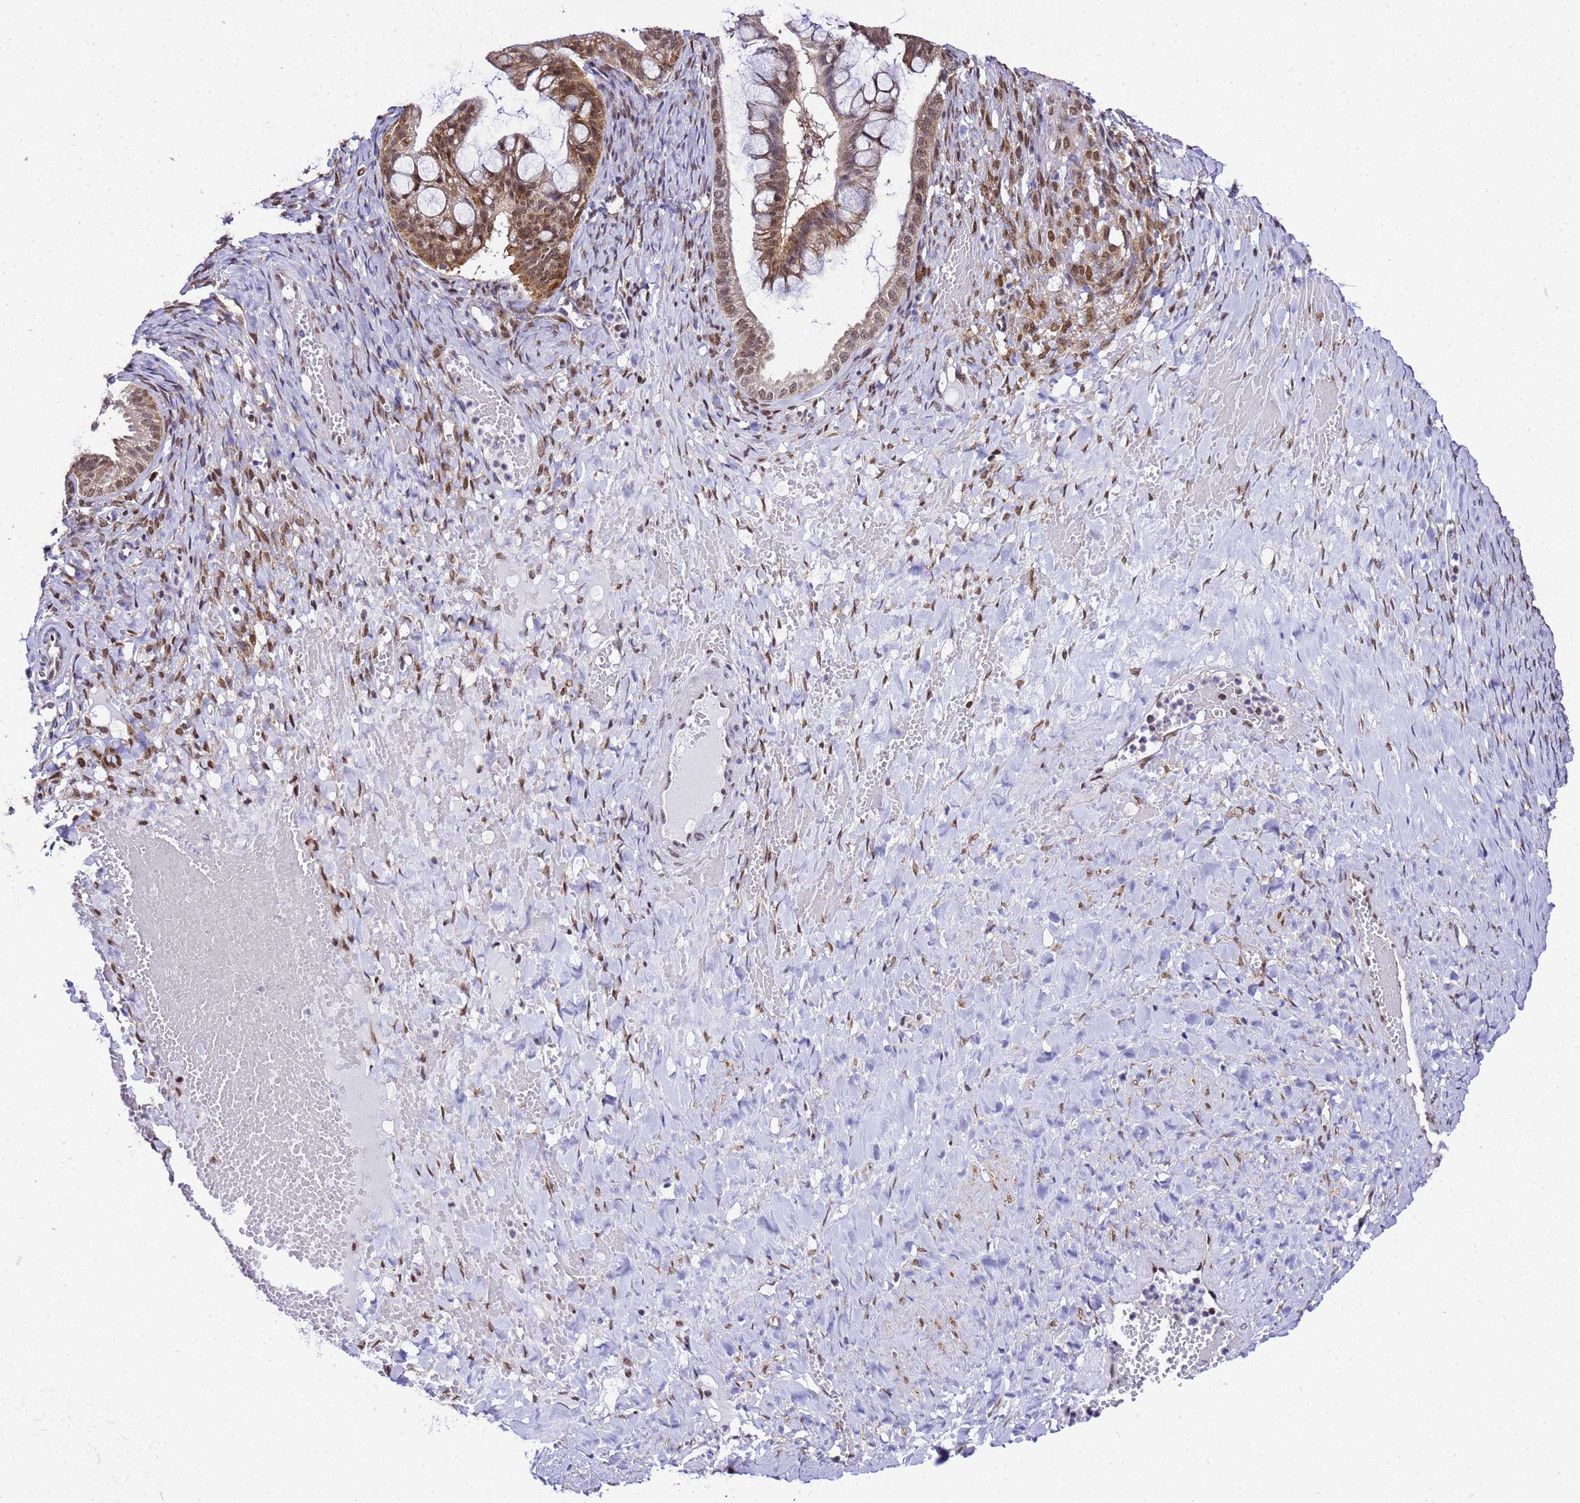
{"staining": {"intensity": "moderate", "quantity": ">75%", "location": "cytoplasmic/membranous,nuclear"}, "tissue": "ovarian cancer", "cell_type": "Tumor cells", "image_type": "cancer", "snomed": [{"axis": "morphology", "description": "Cystadenocarcinoma, mucinous, NOS"}, {"axis": "topography", "description": "Ovary"}], "caption": "A brown stain labels moderate cytoplasmic/membranous and nuclear staining of a protein in human ovarian cancer (mucinous cystadenocarcinoma) tumor cells. (Stains: DAB in brown, nuclei in blue, Microscopy: brightfield microscopy at high magnification).", "gene": "SMN1", "patient": {"sex": "female", "age": 73}}